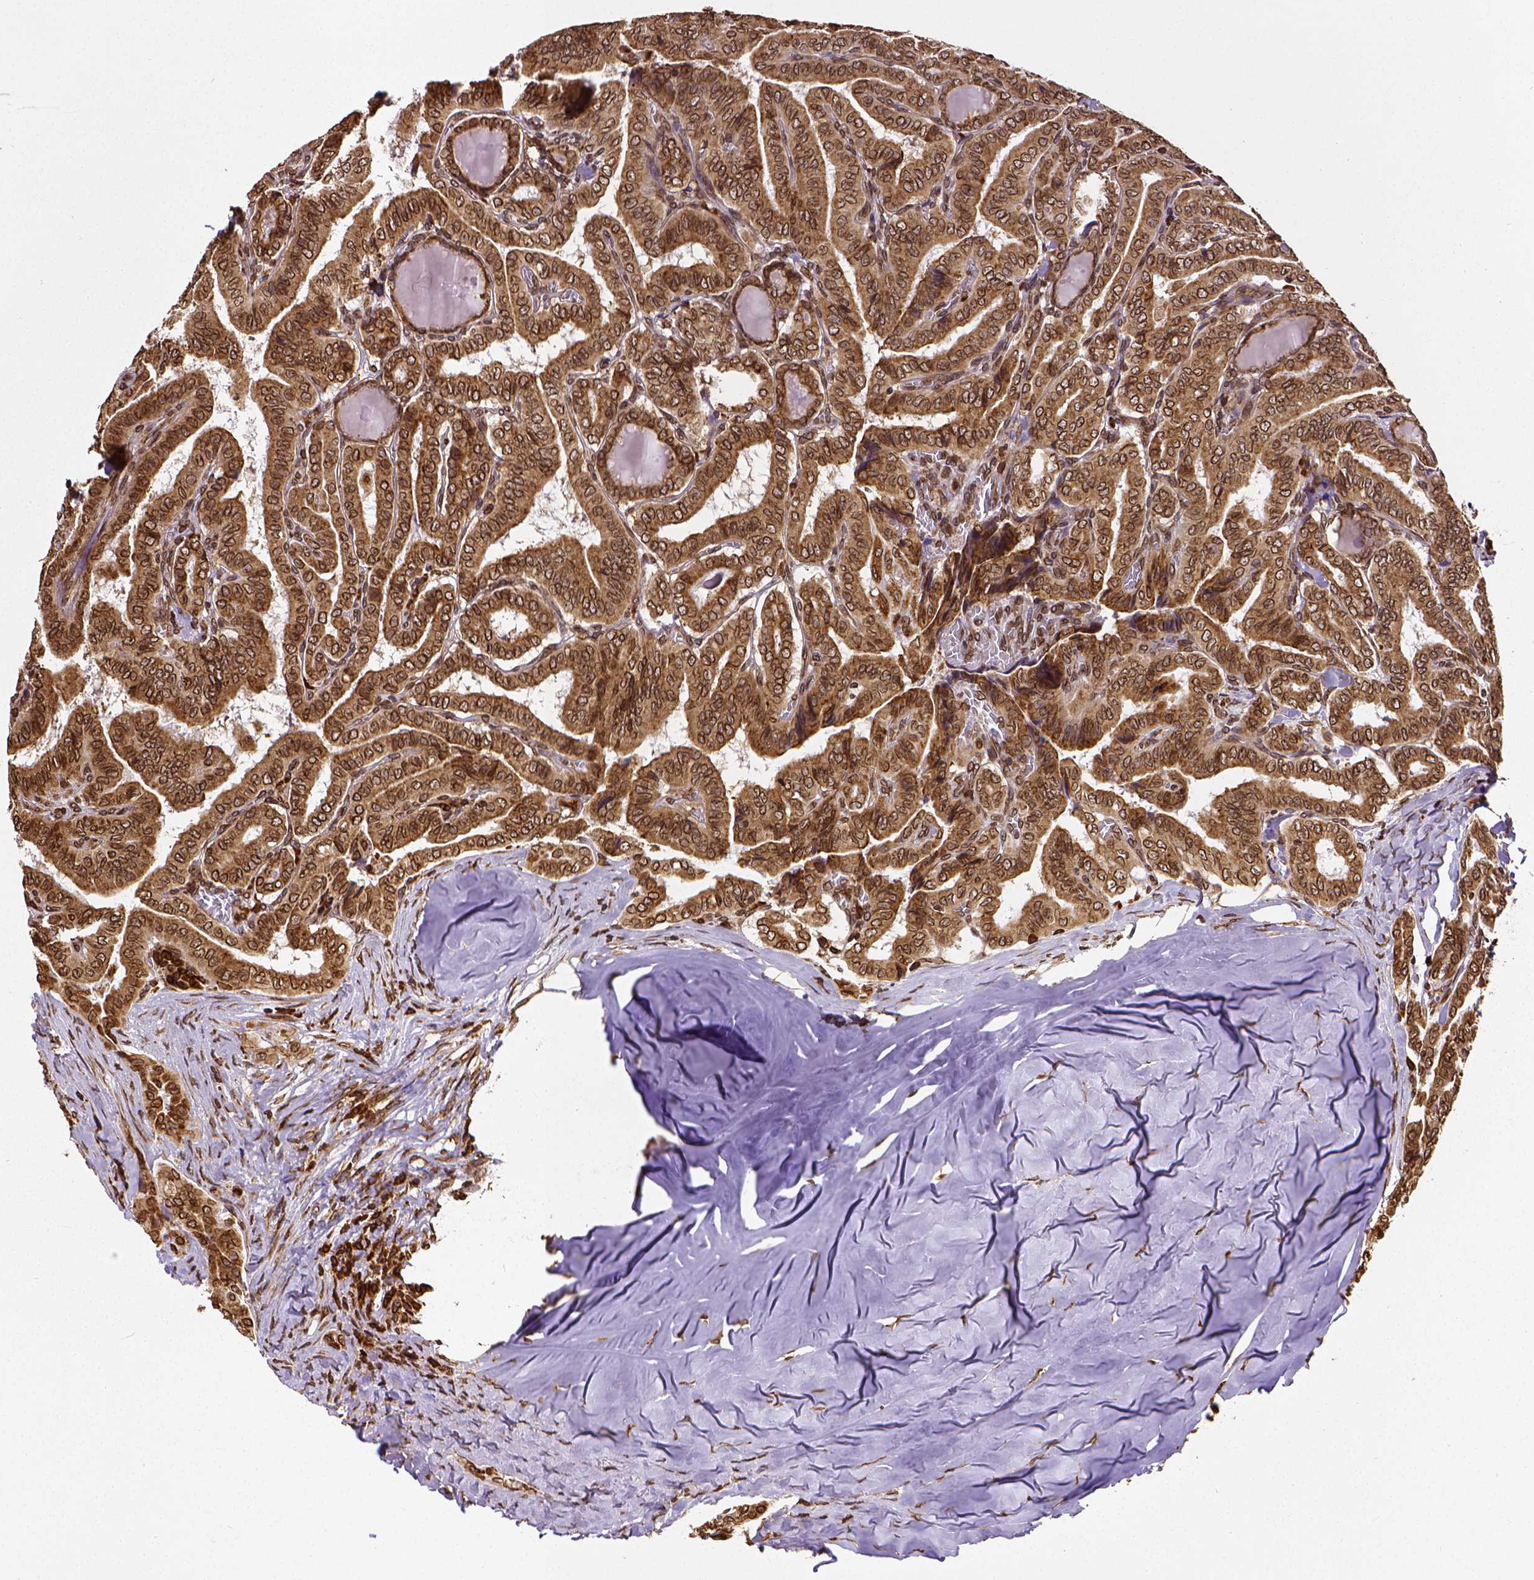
{"staining": {"intensity": "strong", "quantity": ">75%", "location": "cytoplasmic/membranous,nuclear"}, "tissue": "thyroid cancer", "cell_type": "Tumor cells", "image_type": "cancer", "snomed": [{"axis": "morphology", "description": "Papillary adenocarcinoma, NOS"}, {"axis": "morphology", "description": "Papillary adenoma metastatic"}, {"axis": "topography", "description": "Thyroid gland"}], "caption": "Papillary adenoma metastatic (thyroid) stained with immunohistochemistry (IHC) reveals strong cytoplasmic/membranous and nuclear expression in about >75% of tumor cells. (IHC, brightfield microscopy, high magnification).", "gene": "MTDH", "patient": {"sex": "female", "age": 50}}